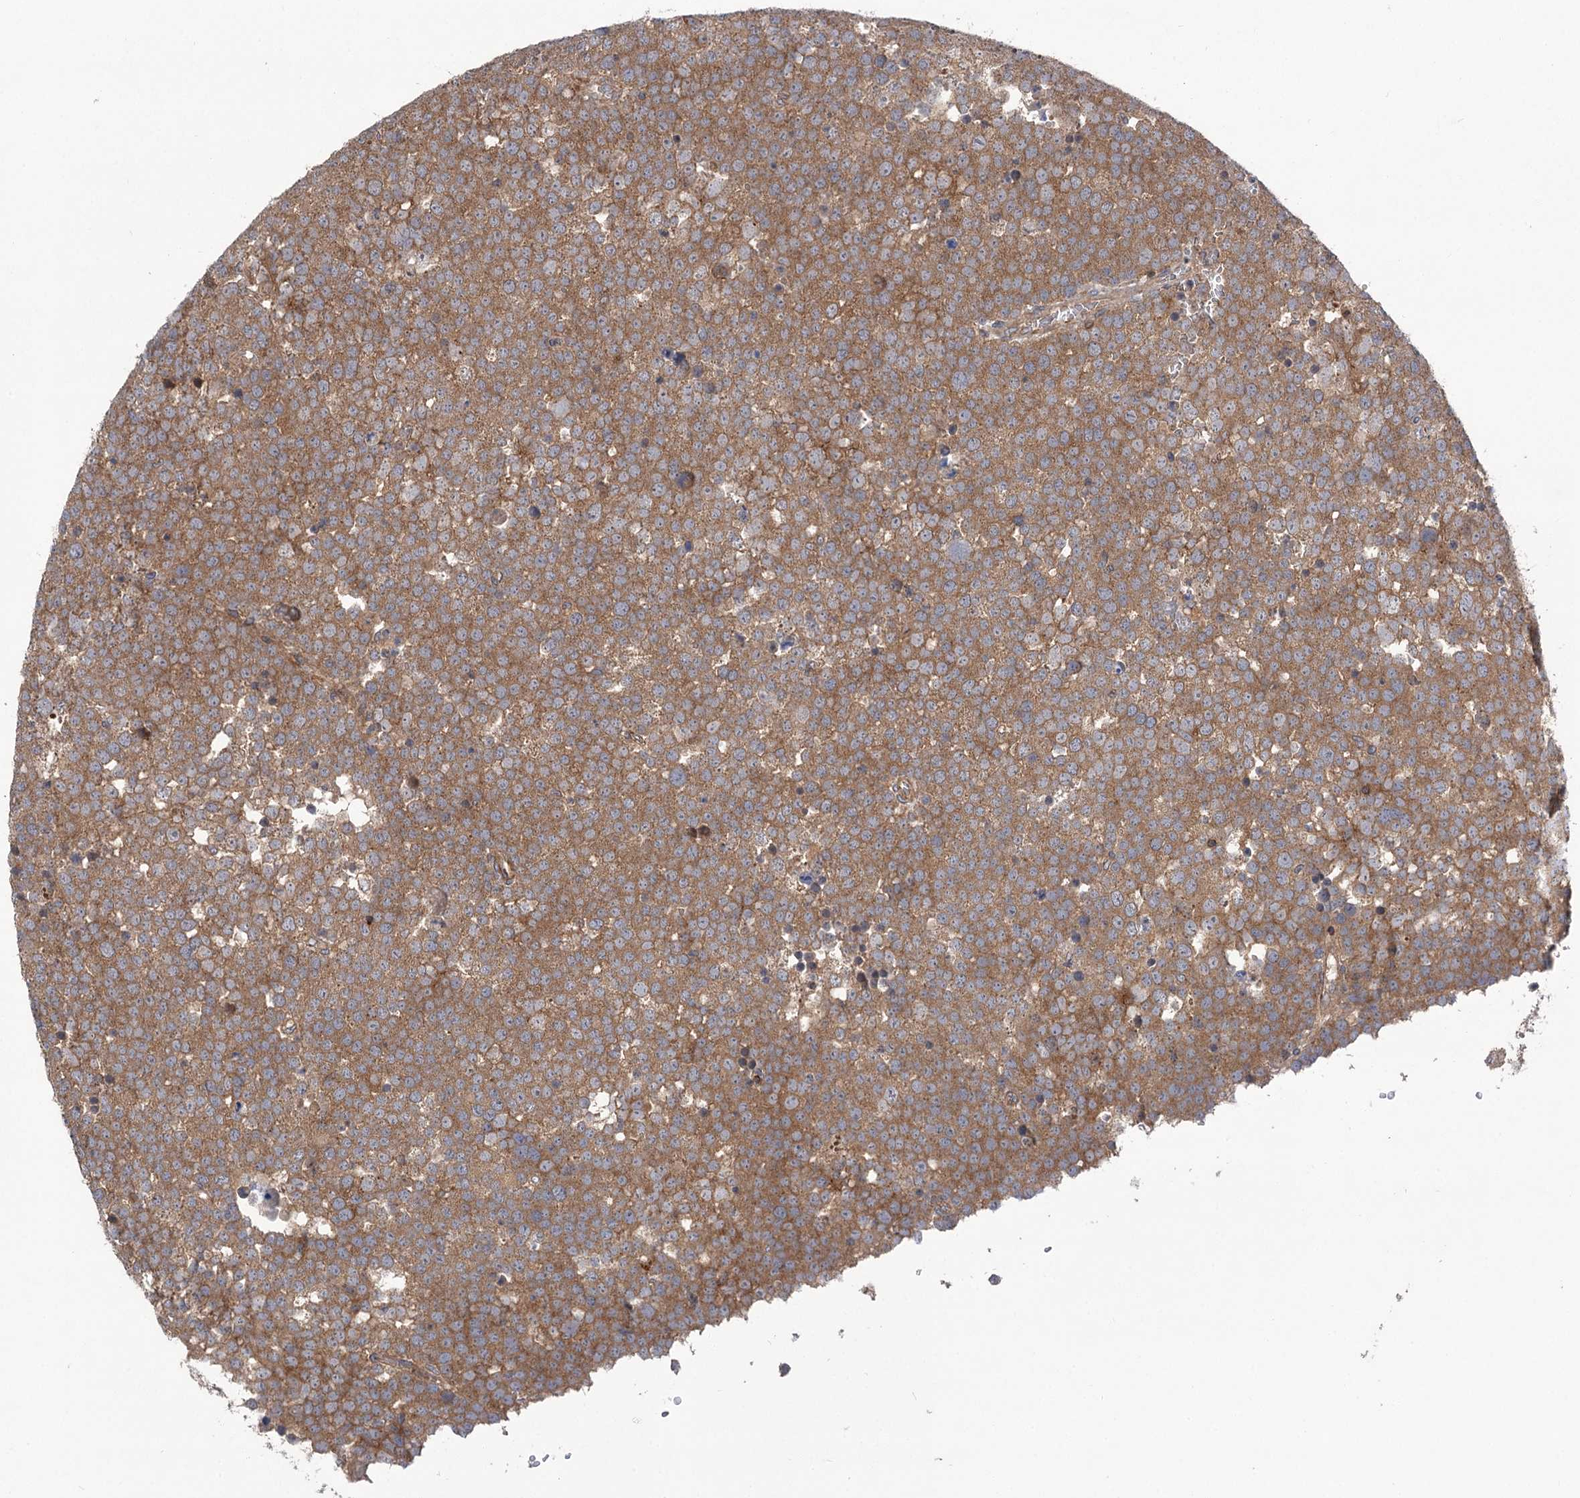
{"staining": {"intensity": "moderate", "quantity": ">75%", "location": "cytoplasmic/membranous"}, "tissue": "testis cancer", "cell_type": "Tumor cells", "image_type": "cancer", "snomed": [{"axis": "morphology", "description": "Seminoma, NOS"}, {"axis": "topography", "description": "Testis"}], "caption": "An immunohistochemistry (IHC) histopathology image of neoplastic tissue is shown. Protein staining in brown labels moderate cytoplasmic/membranous positivity in testis cancer (seminoma) within tumor cells. The protein of interest is shown in brown color, while the nuclei are stained blue.", "gene": "VPS37B", "patient": {"sex": "male", "age": 71}}